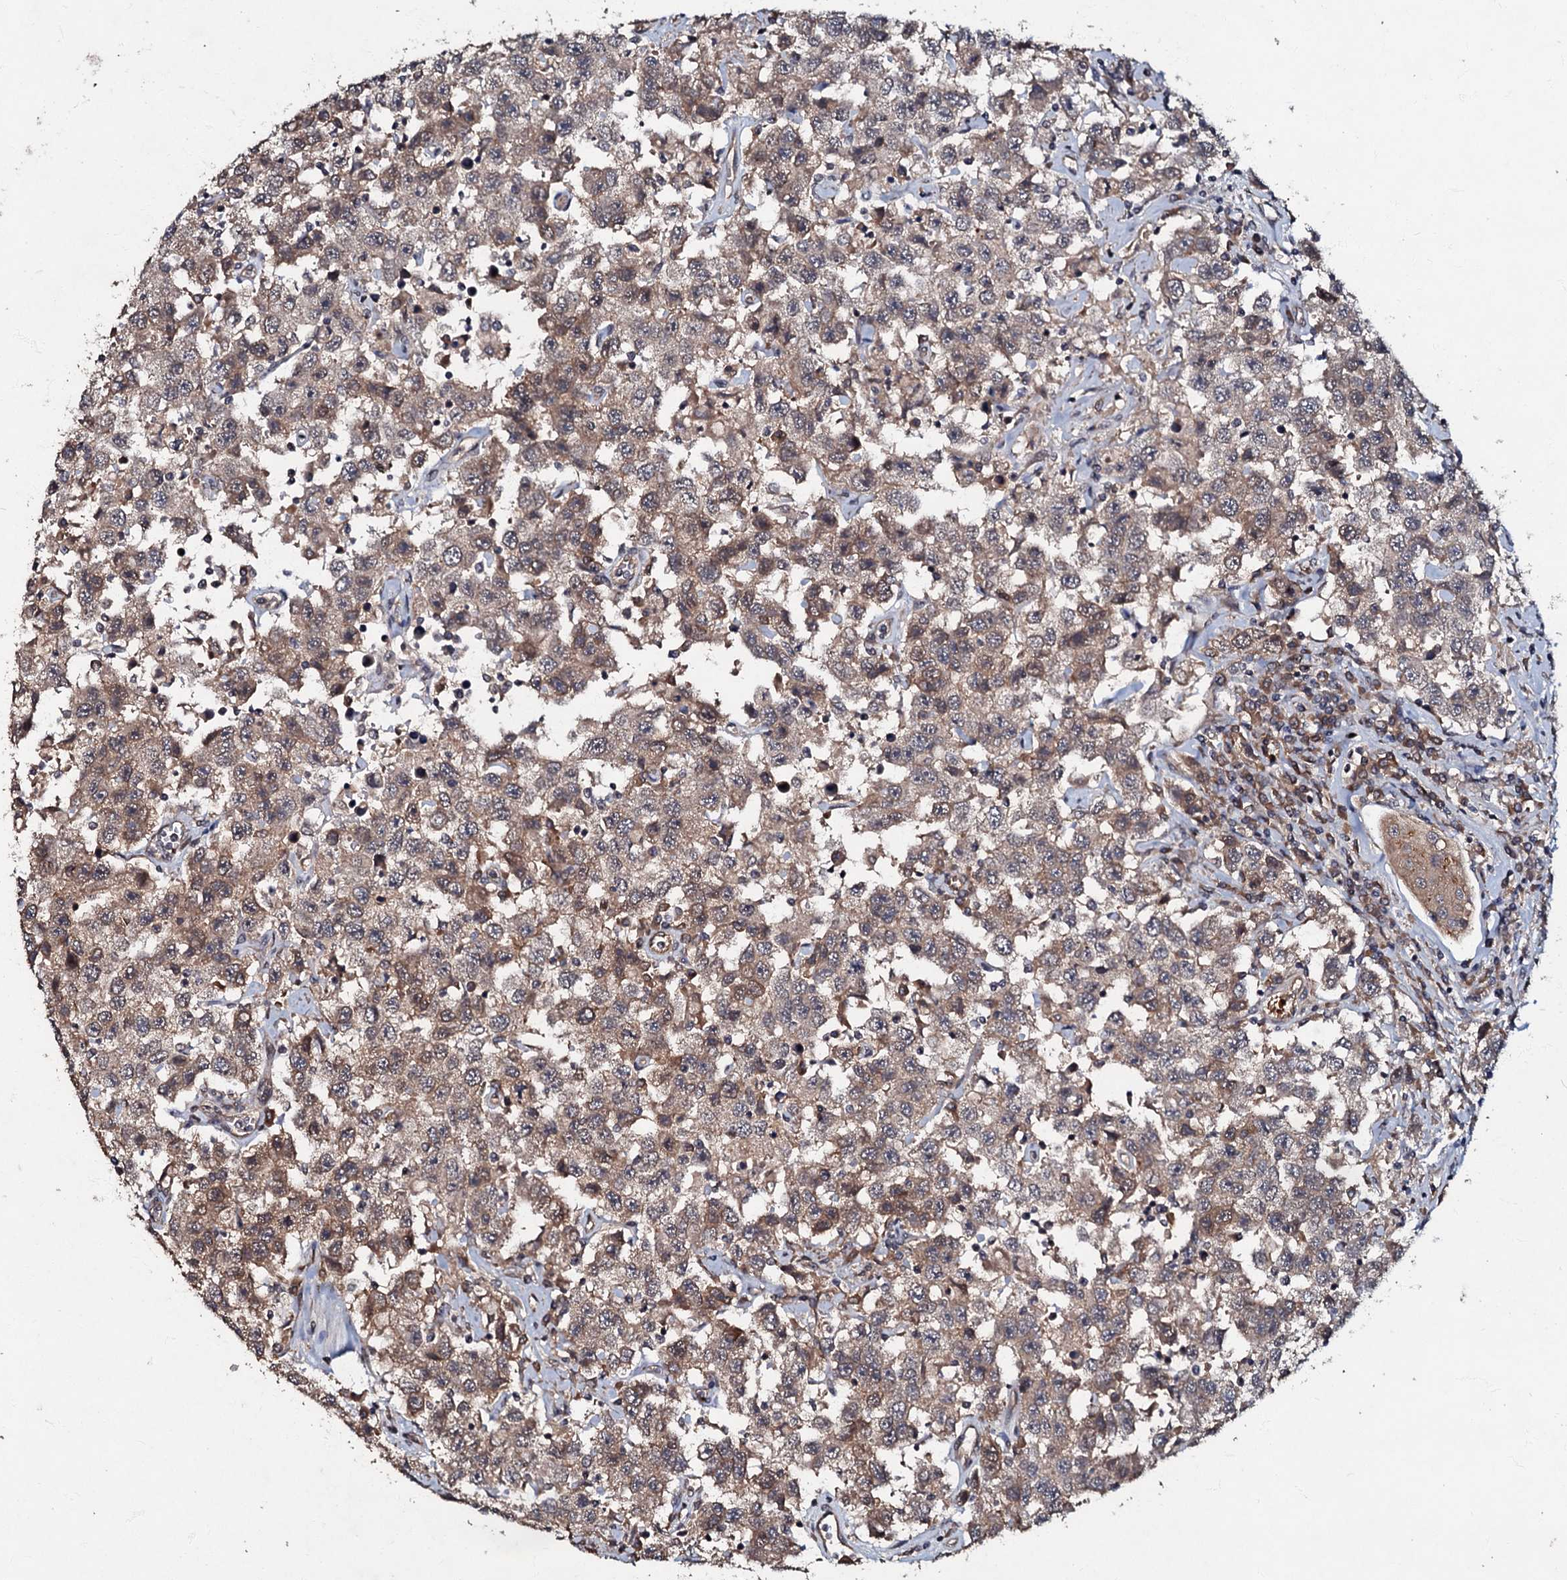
{"staining": {"intensity": "weak", "quantity": ">75%", "location": "cytoplasmic/membranous"}, "tissue": "testis cancer", "cell_type": "Tumor cells", "image_type": "cancer", "snomed": [{"axis": "morphology", "description": "Seminoma, NOS"}, {"axis": "topography", "description": "Testis"}], "caption": "Tumor cells show low levels of weak cytoplasmic/membranous expression in about >75% of cells in human testis cancer.", "gene": "MANSC4", "patient": {"sex": "male", "age": 41}}